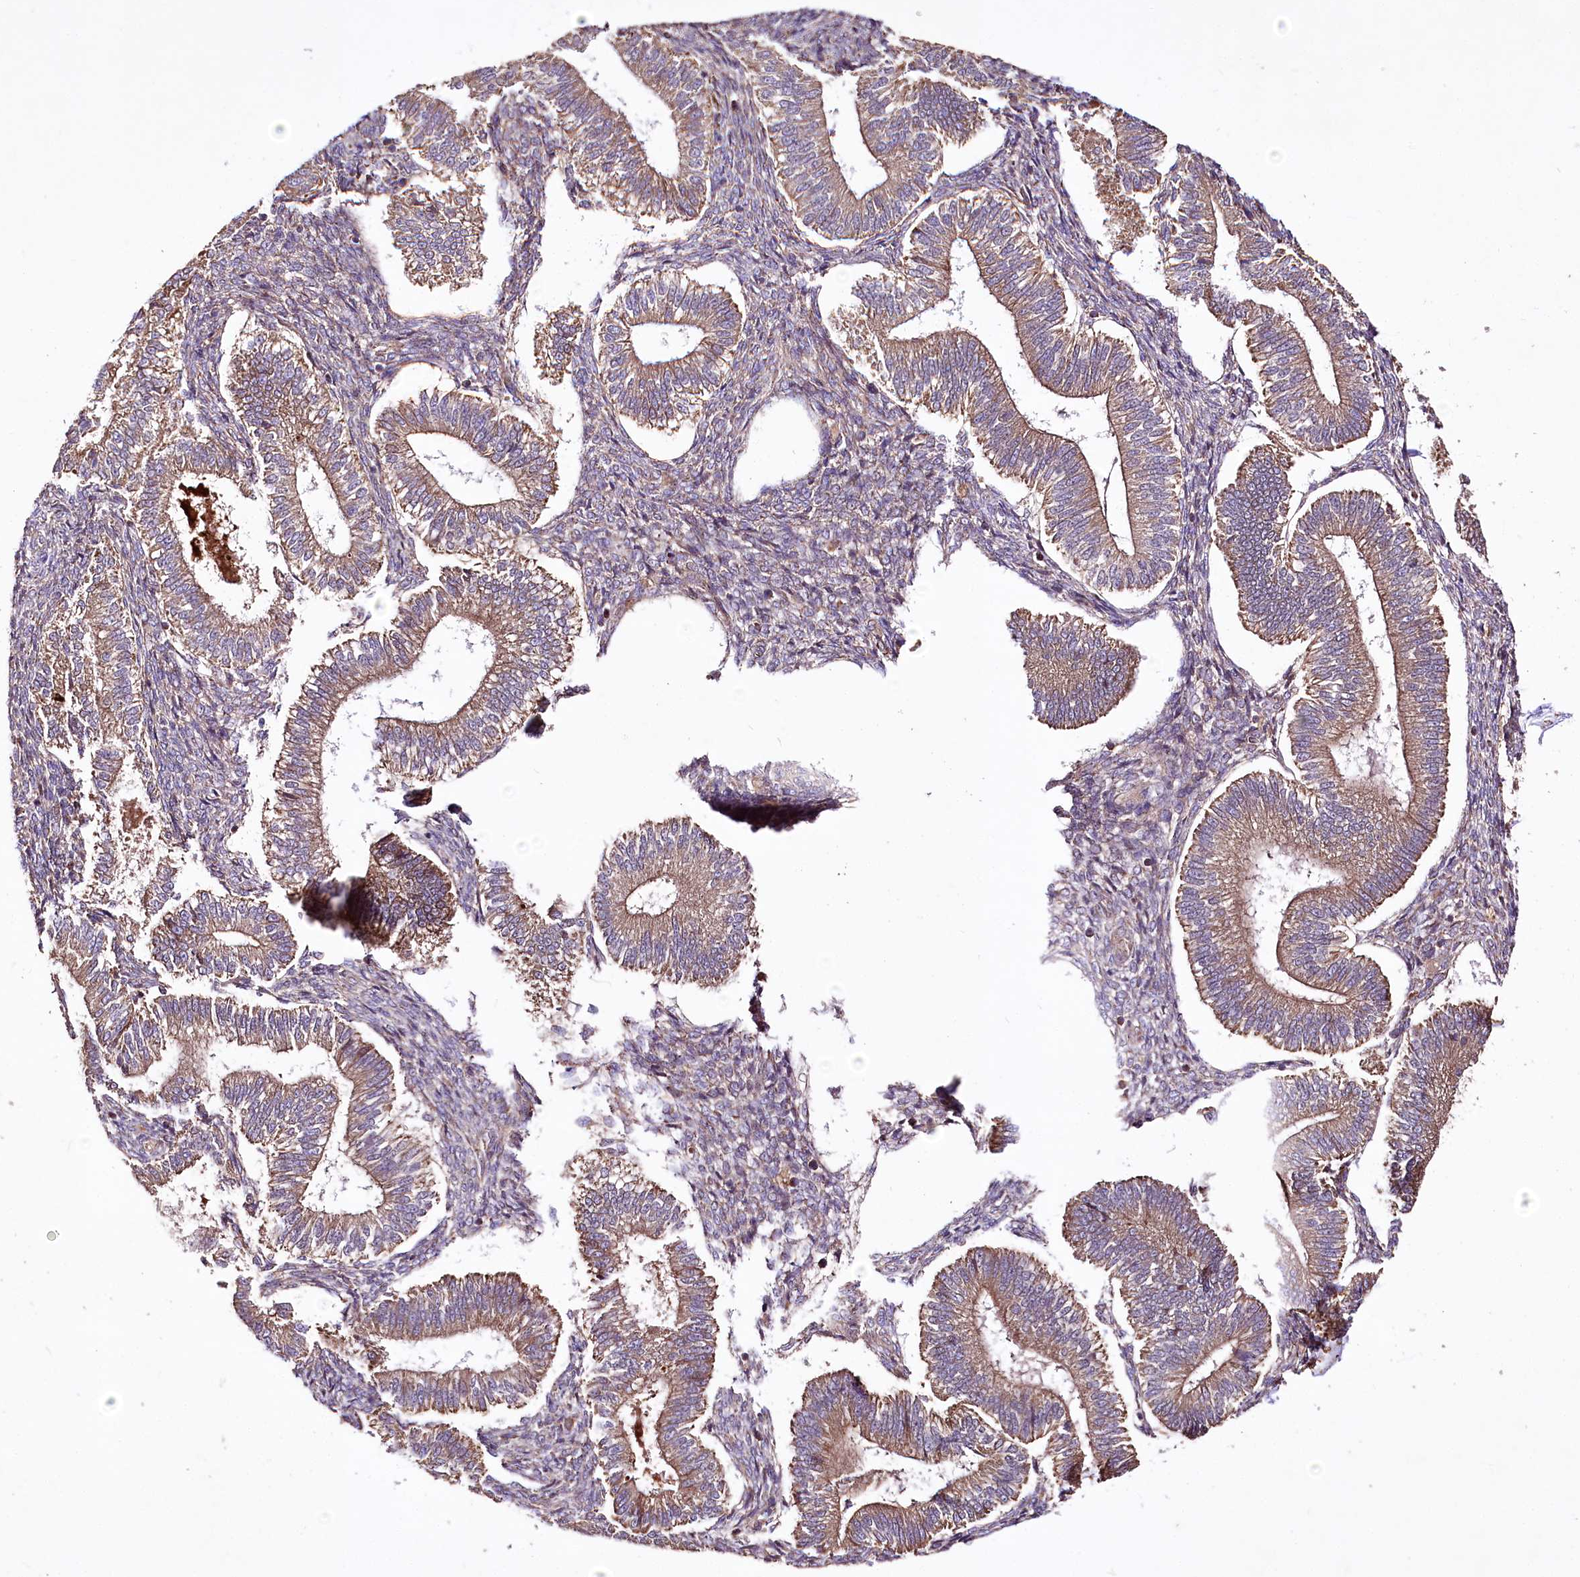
{"staining": {"intensity": "moderate", "quantity": "<25%", "location": "cytoplasmic/membranous"}, "tissue": "endometrium", "cell_type": "Cells in endometrial stroma", "image_type": "normal", "snomed": [{"axis": "morphology", "description": "Normal tissue, NOS"}, {"axis": "topography", "description": "Endometrium"}], "caption": "Benign endometrium shows moderate cytoplasmic/membranous staining in approximately <25% of cells in endometrial stroma.", "gene": "WWC1", "patient": {"sex": "female", "age": 25}}